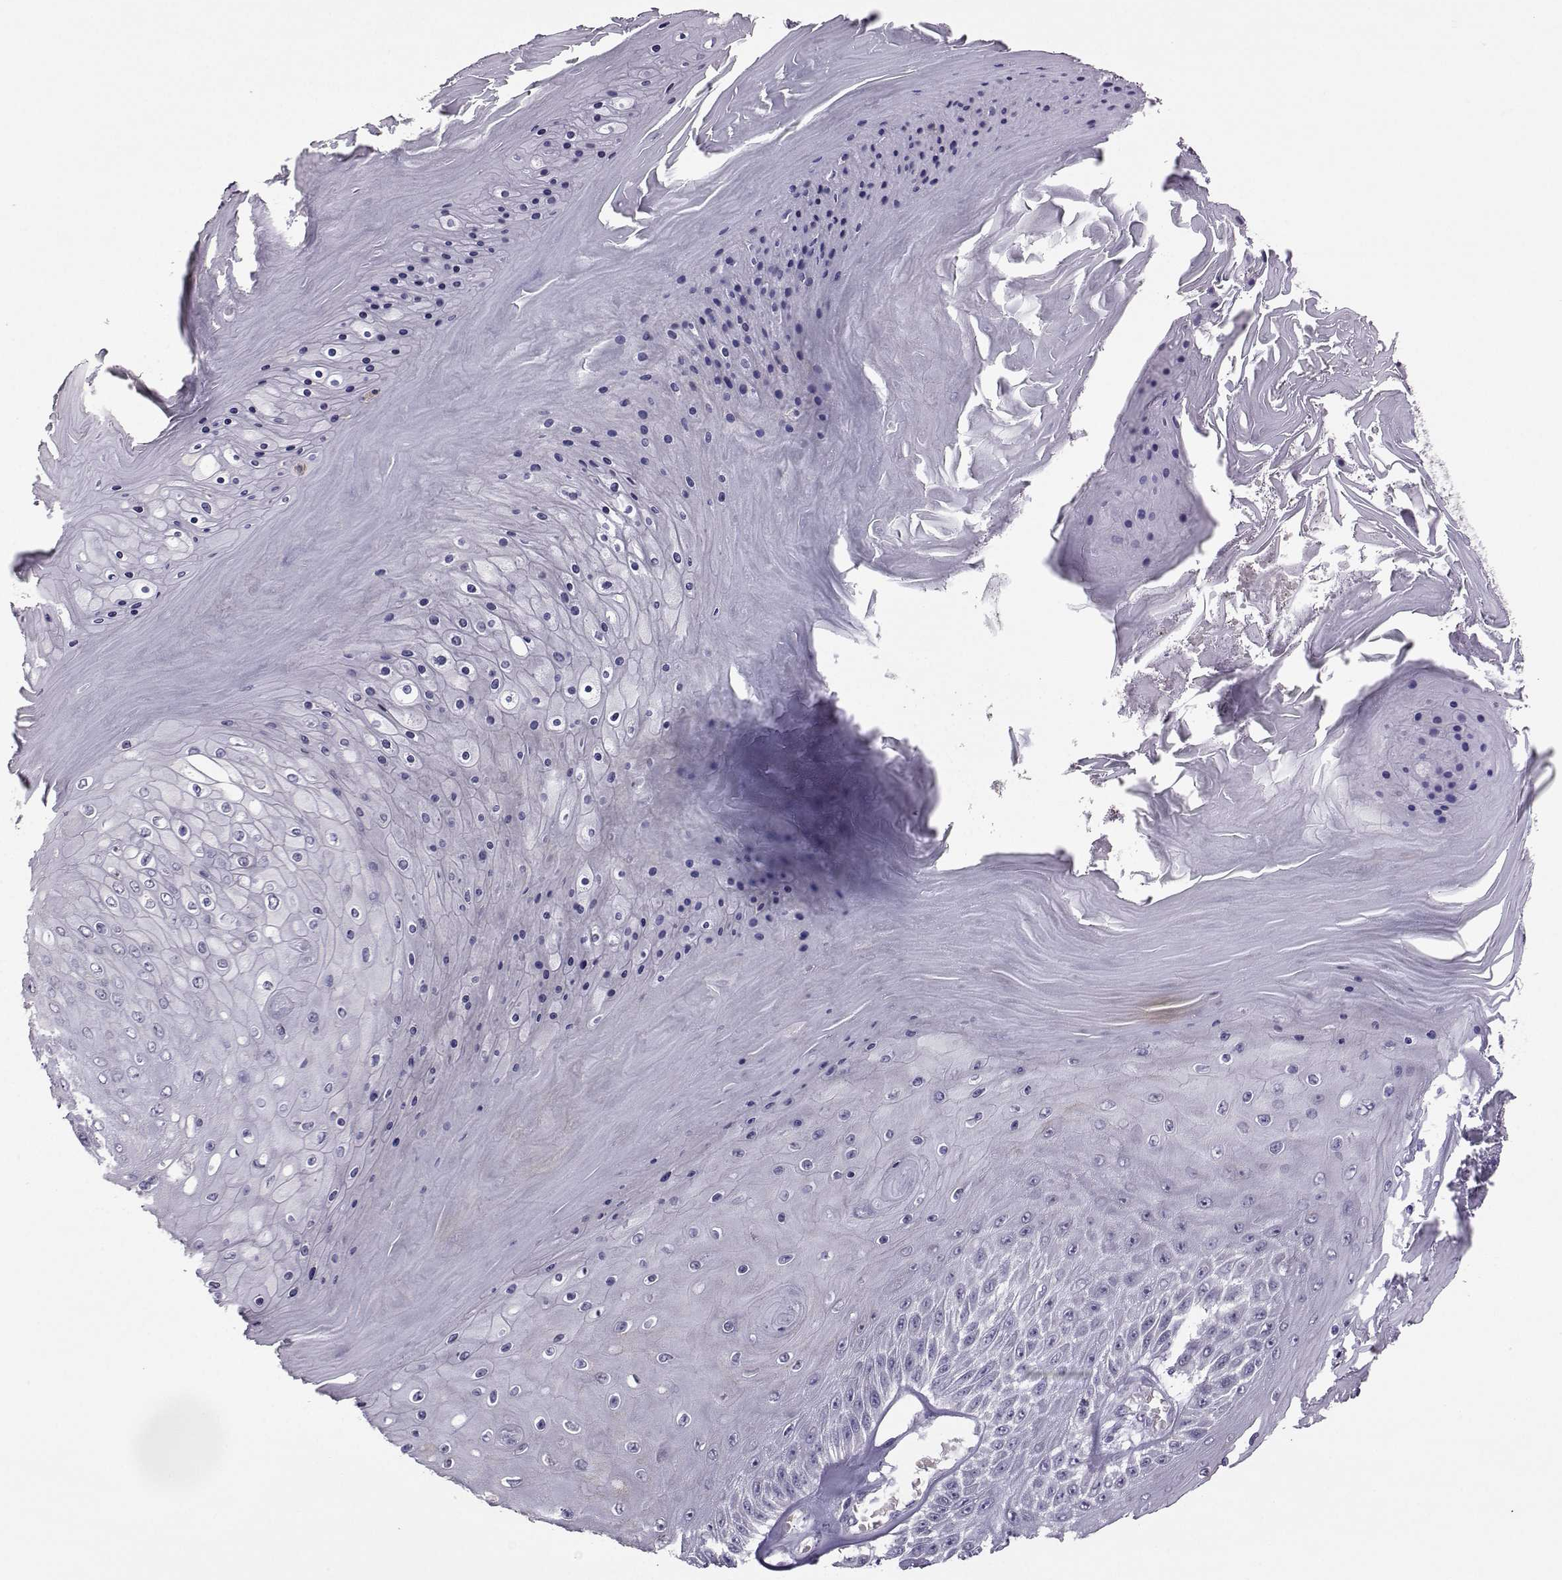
{"staining": {"intensity": "negative", "quantity": "none", "location": "none"}, "tissue": "skin cancer", "cell_type": "Tumor cells", "image_type": "cancer", "snomed": [{"axis": "morphology", "description": "Squamous cell carcinoma, NOS"}, {"axis": "topography", "description": "Skin"}], "caption": "The micrograph reveals no significant expression in tumor cells of squamous cell carcinoma (skin).", "gene": "FCAMR", "patient": {"sex": "male", "age": 62}}